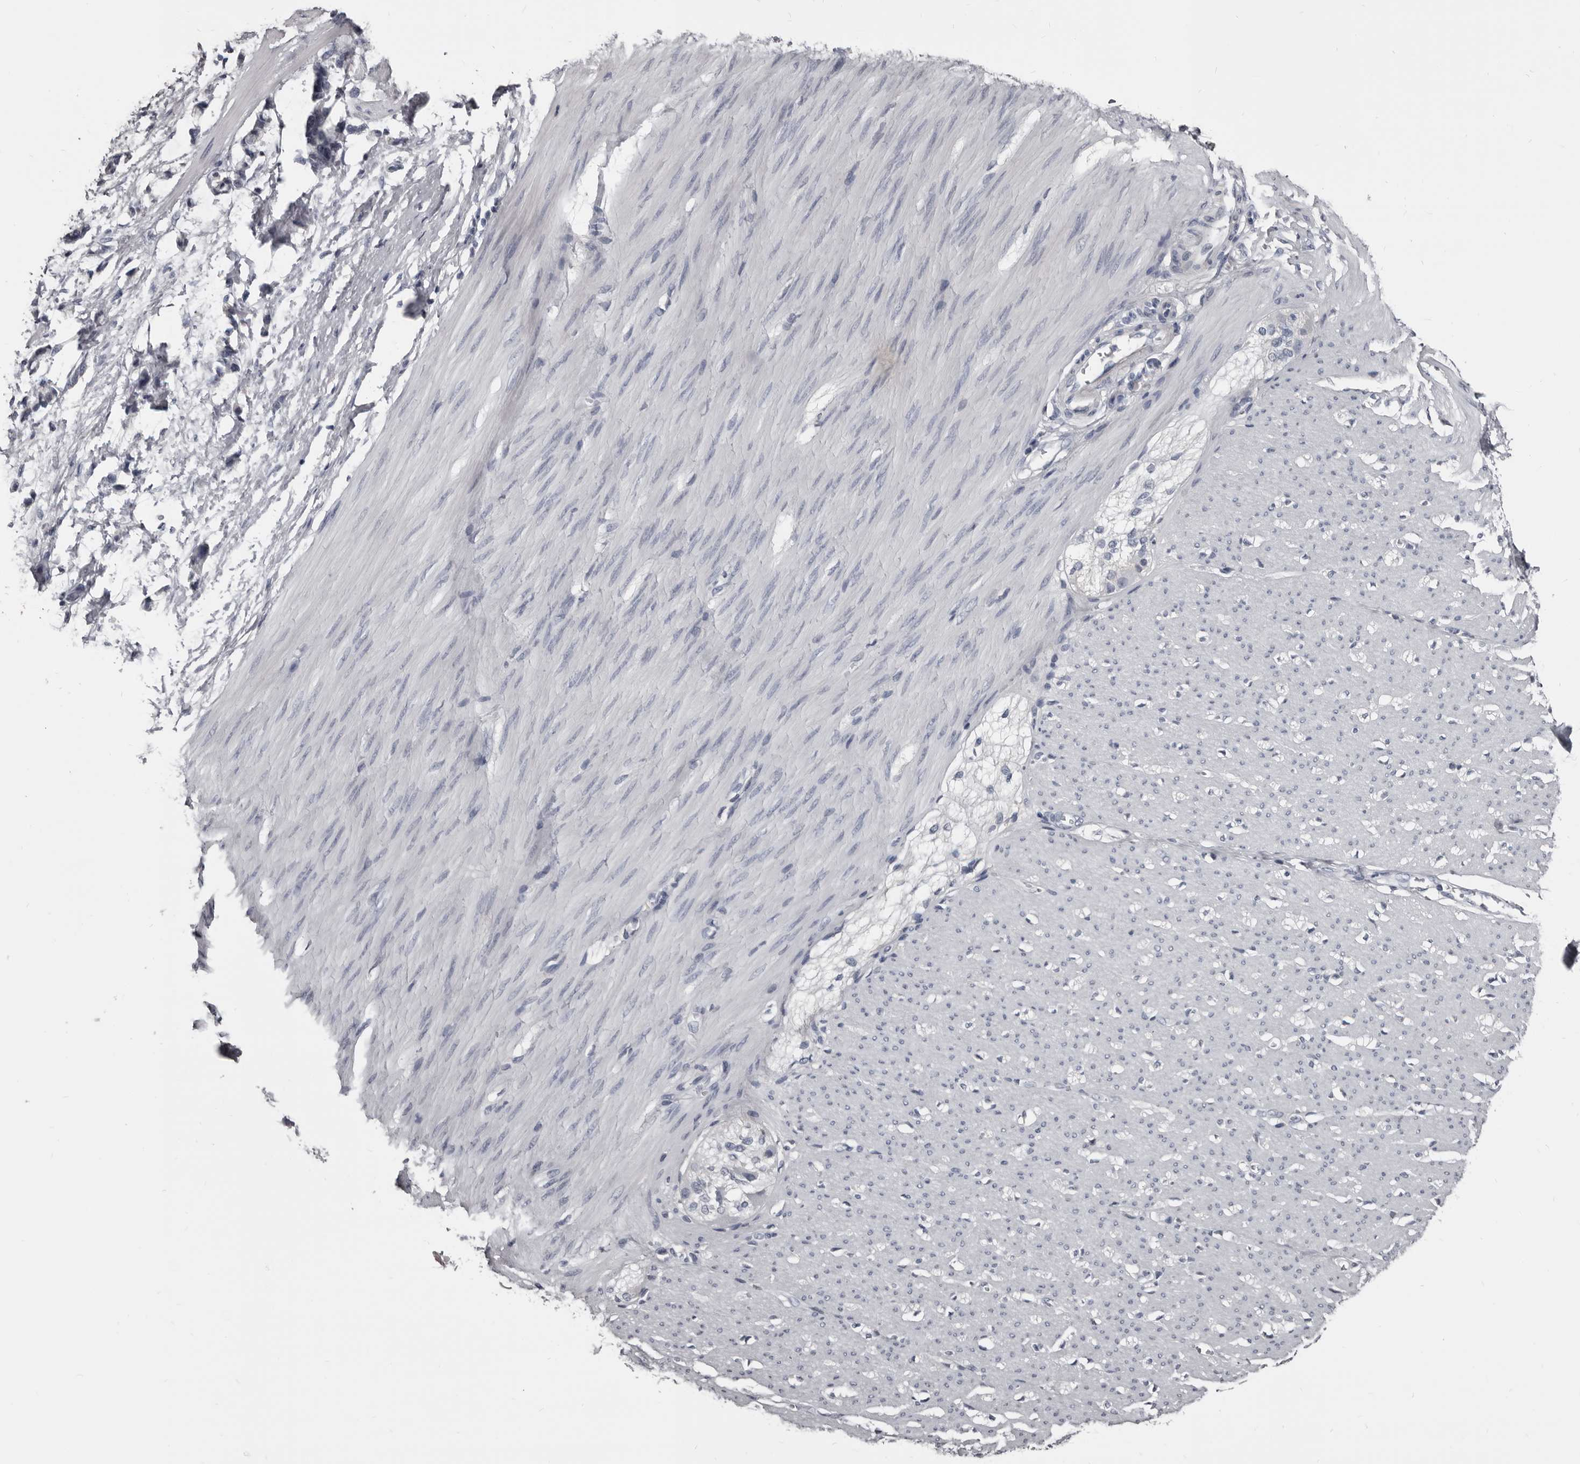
{"staining": {"intensity": "negative", "quantity": "none", "location": "none"}, "tissue": "smooth muscle", "cell_type": "Smooth muscle cells", "image_type": "normal", "snomed": [{"axis": "morphology", "description": "Normal tissue, NOS"}, {"axis": "morphology", "description": "Adenocarcinoma, NOS"}, {"axis": "topography", "description": "Colon"}, {"axis": "topography", "description": "Peripheral nerve tissue"}], "caption": "The immunohistochemistry histopathology image has no significant positivity in smooth muscle cells of smooth muscle.", "gene": "GREB1", "patient": {"sex": "male", "age": 14}}